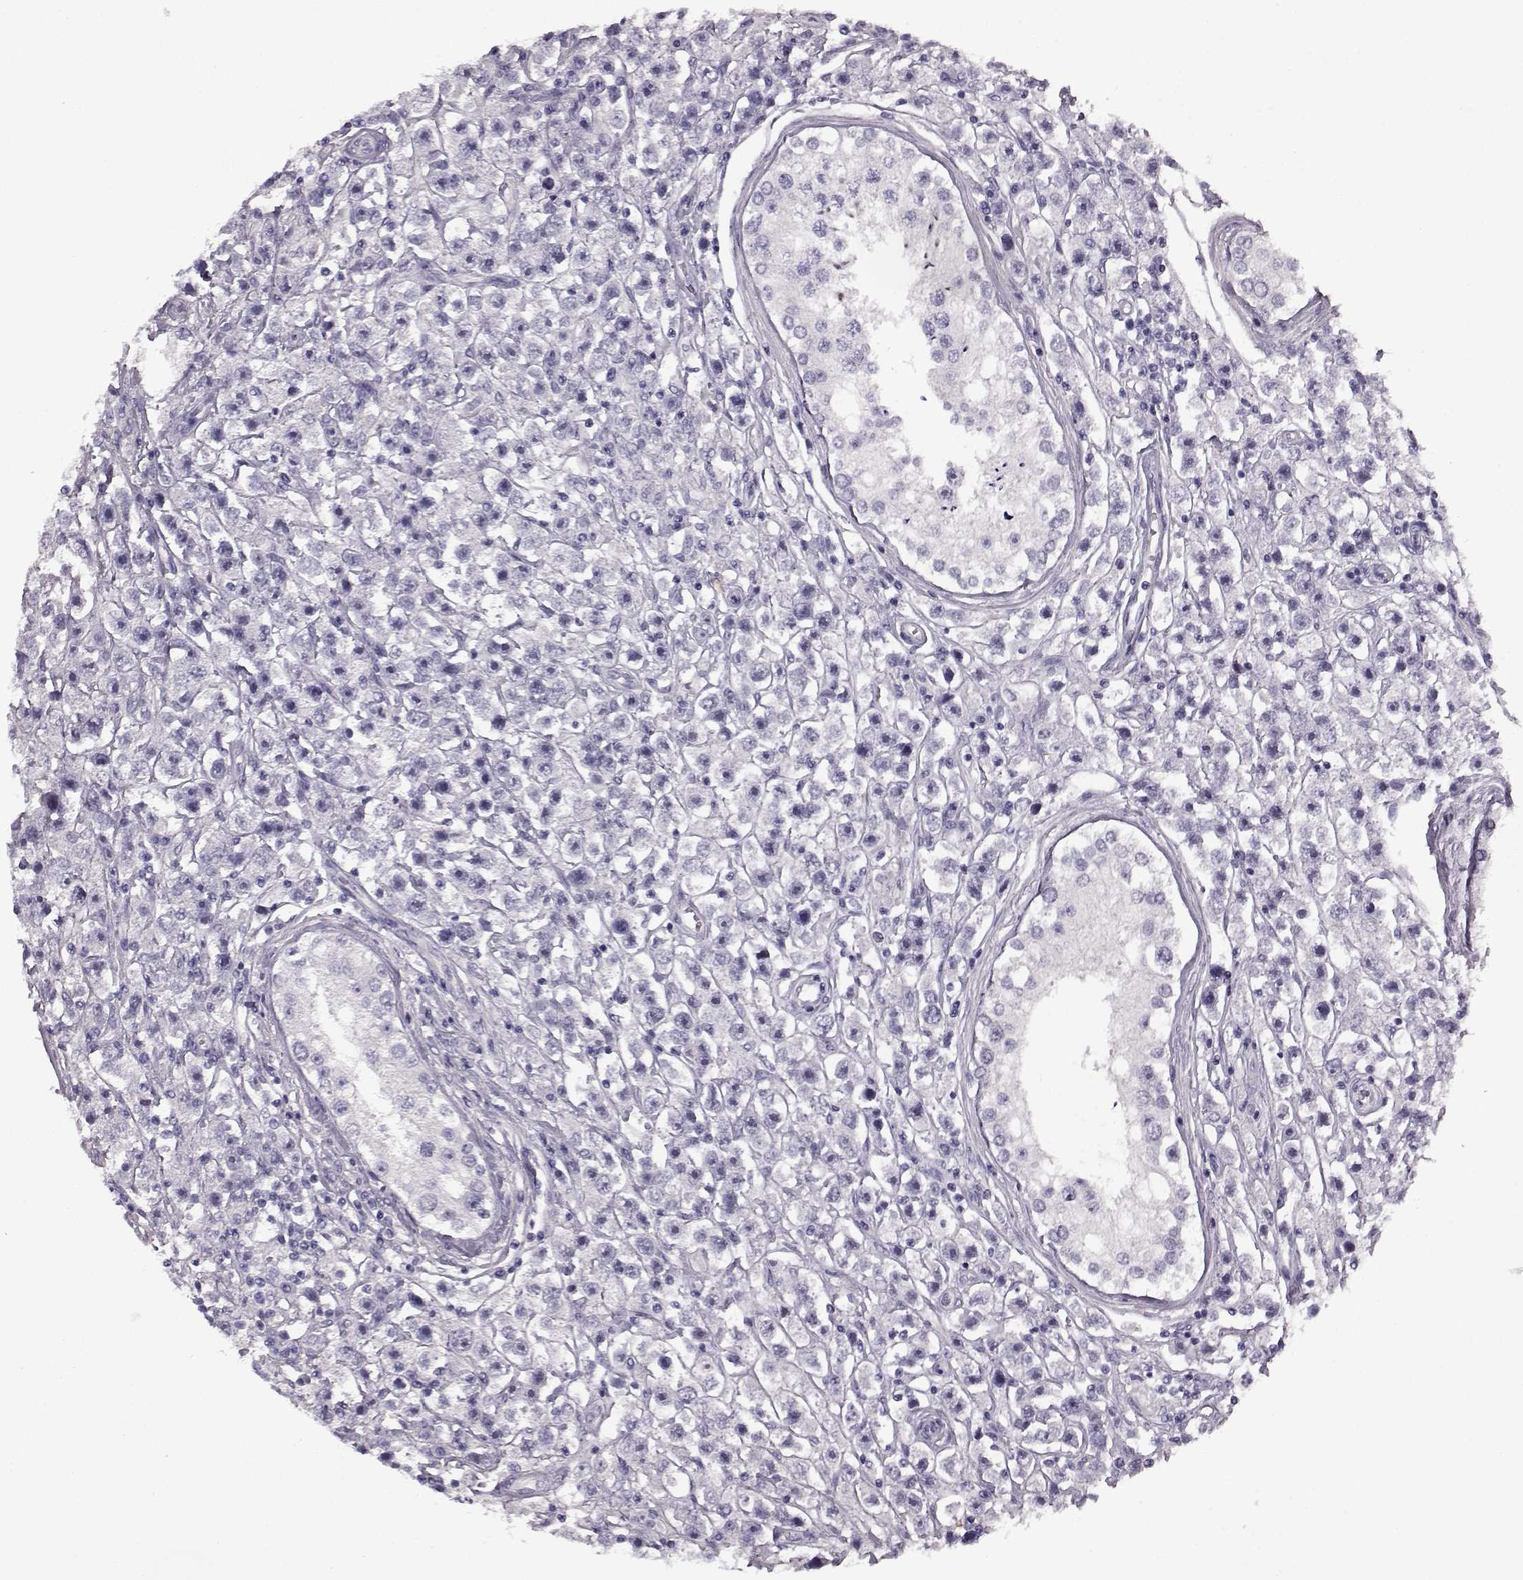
{"staining": {"intensity": "negative", "quantity": "none", "location": "none"}, "tissue": "testis cancer", "cell_type": "Tumor cells", "image_type": "cancer", "snomed": [{"axis": "morphology", "description": "Seminoma, NOS"}, {"axis": "topography", "description": "Testis"}], "caption": "Tumor cells are negative for protein expression in human testis seminoma.", "gene": "PRPH2", "patient": {"sex": "male", "age": 45}}